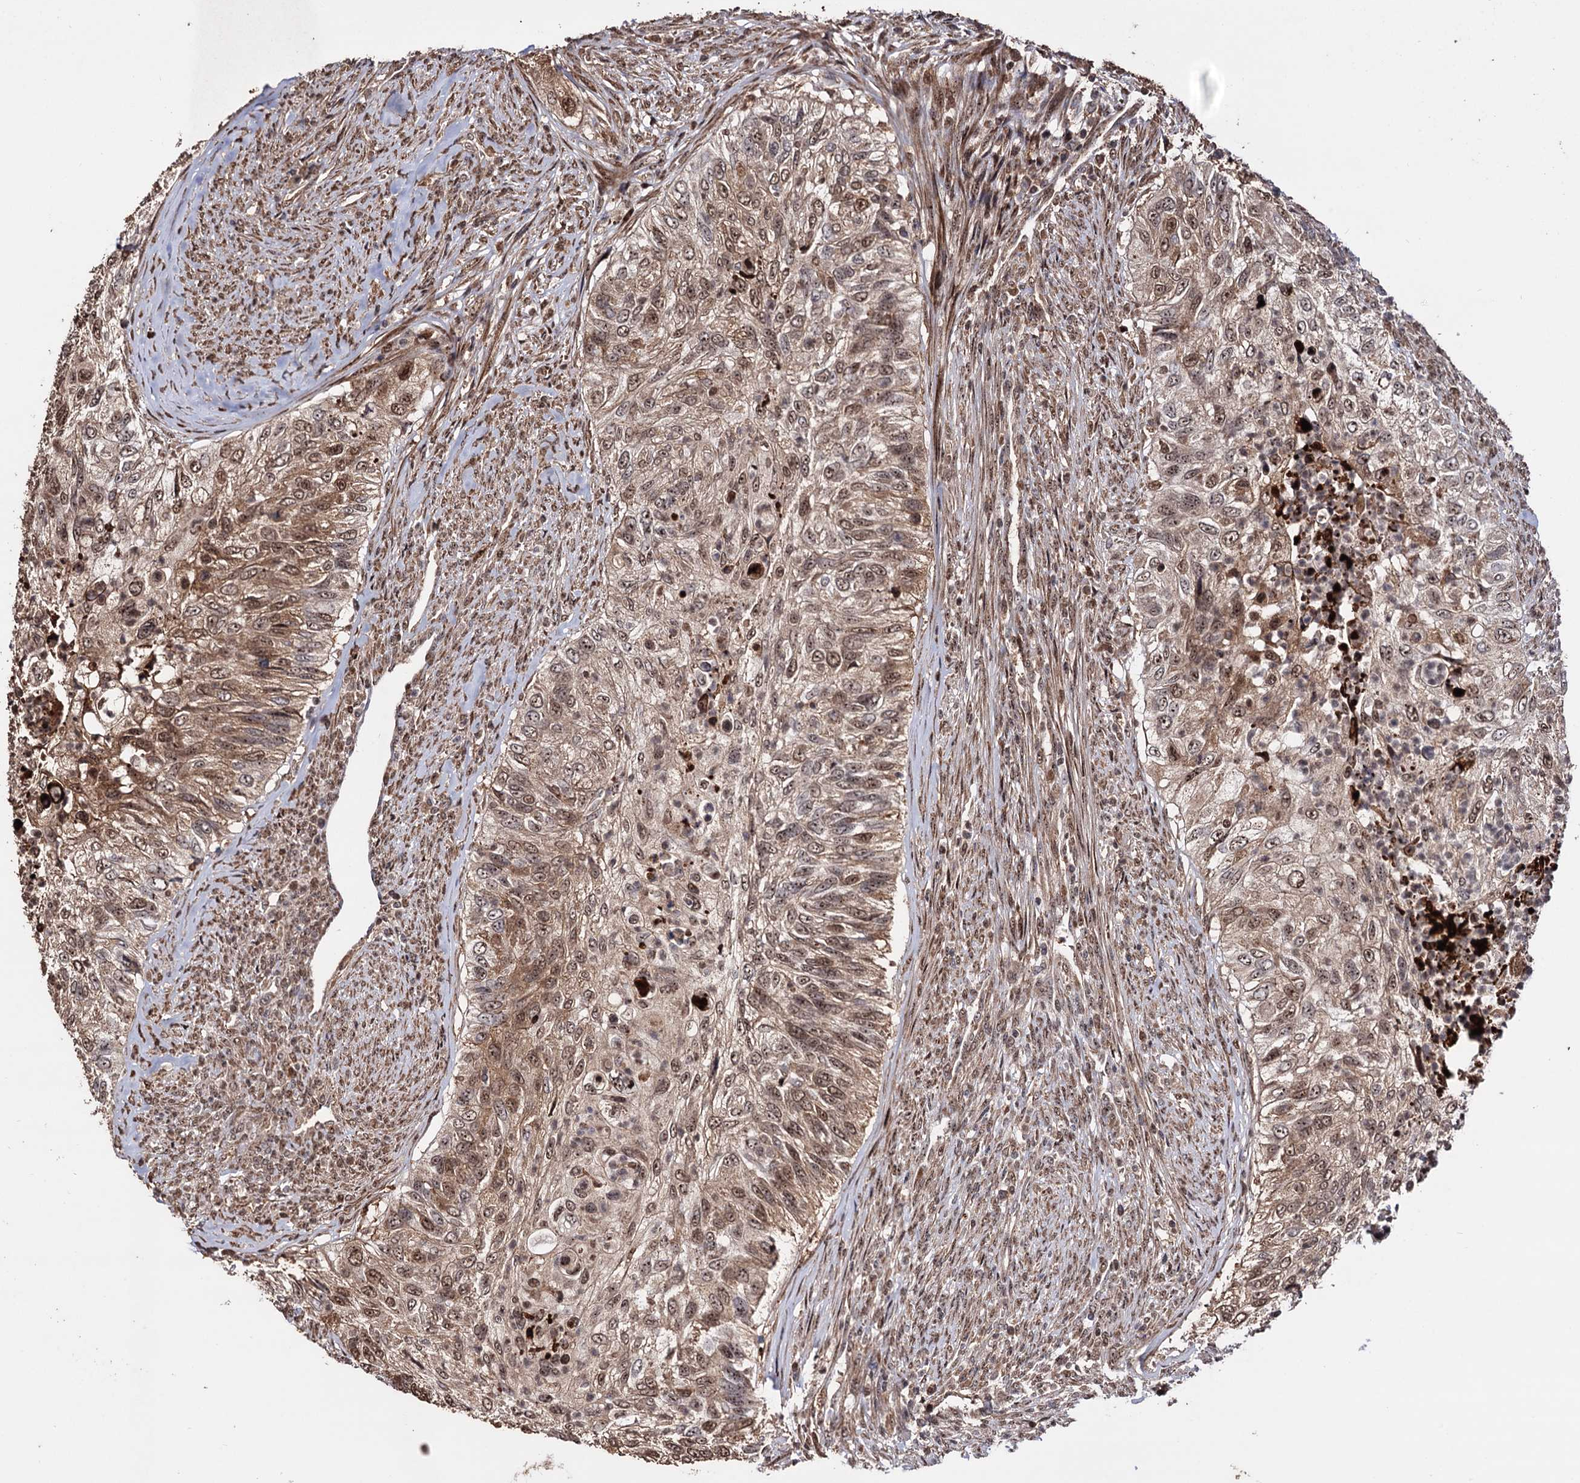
{"staining": {"intensity": "moderate", "quantity": ">75%", "location": "cytoplasmic/membranous,nuclear"}, "tissue": "urothelial cancer", "cell_type": "Tumor cells", "image_type": "cancer", "snomed": [{"axis": "morphology", "description": "Urothelial carcinoma, High grade"}, {"axis": "topography", "description": "Urinary bladder"}], "caption": "Immunohistochemical staining of urothelial cancer shows medium levels of moderate cytoplasmic/membranous and nuclear protein staining in about >75% of tumor cells. The protein is stained brown, and the nuclei are stained in blue (DAB IHC with brightfield microscopy, high magnification).", "gene": "PIGB", "patient": {"sex": "female", "age": 60}}